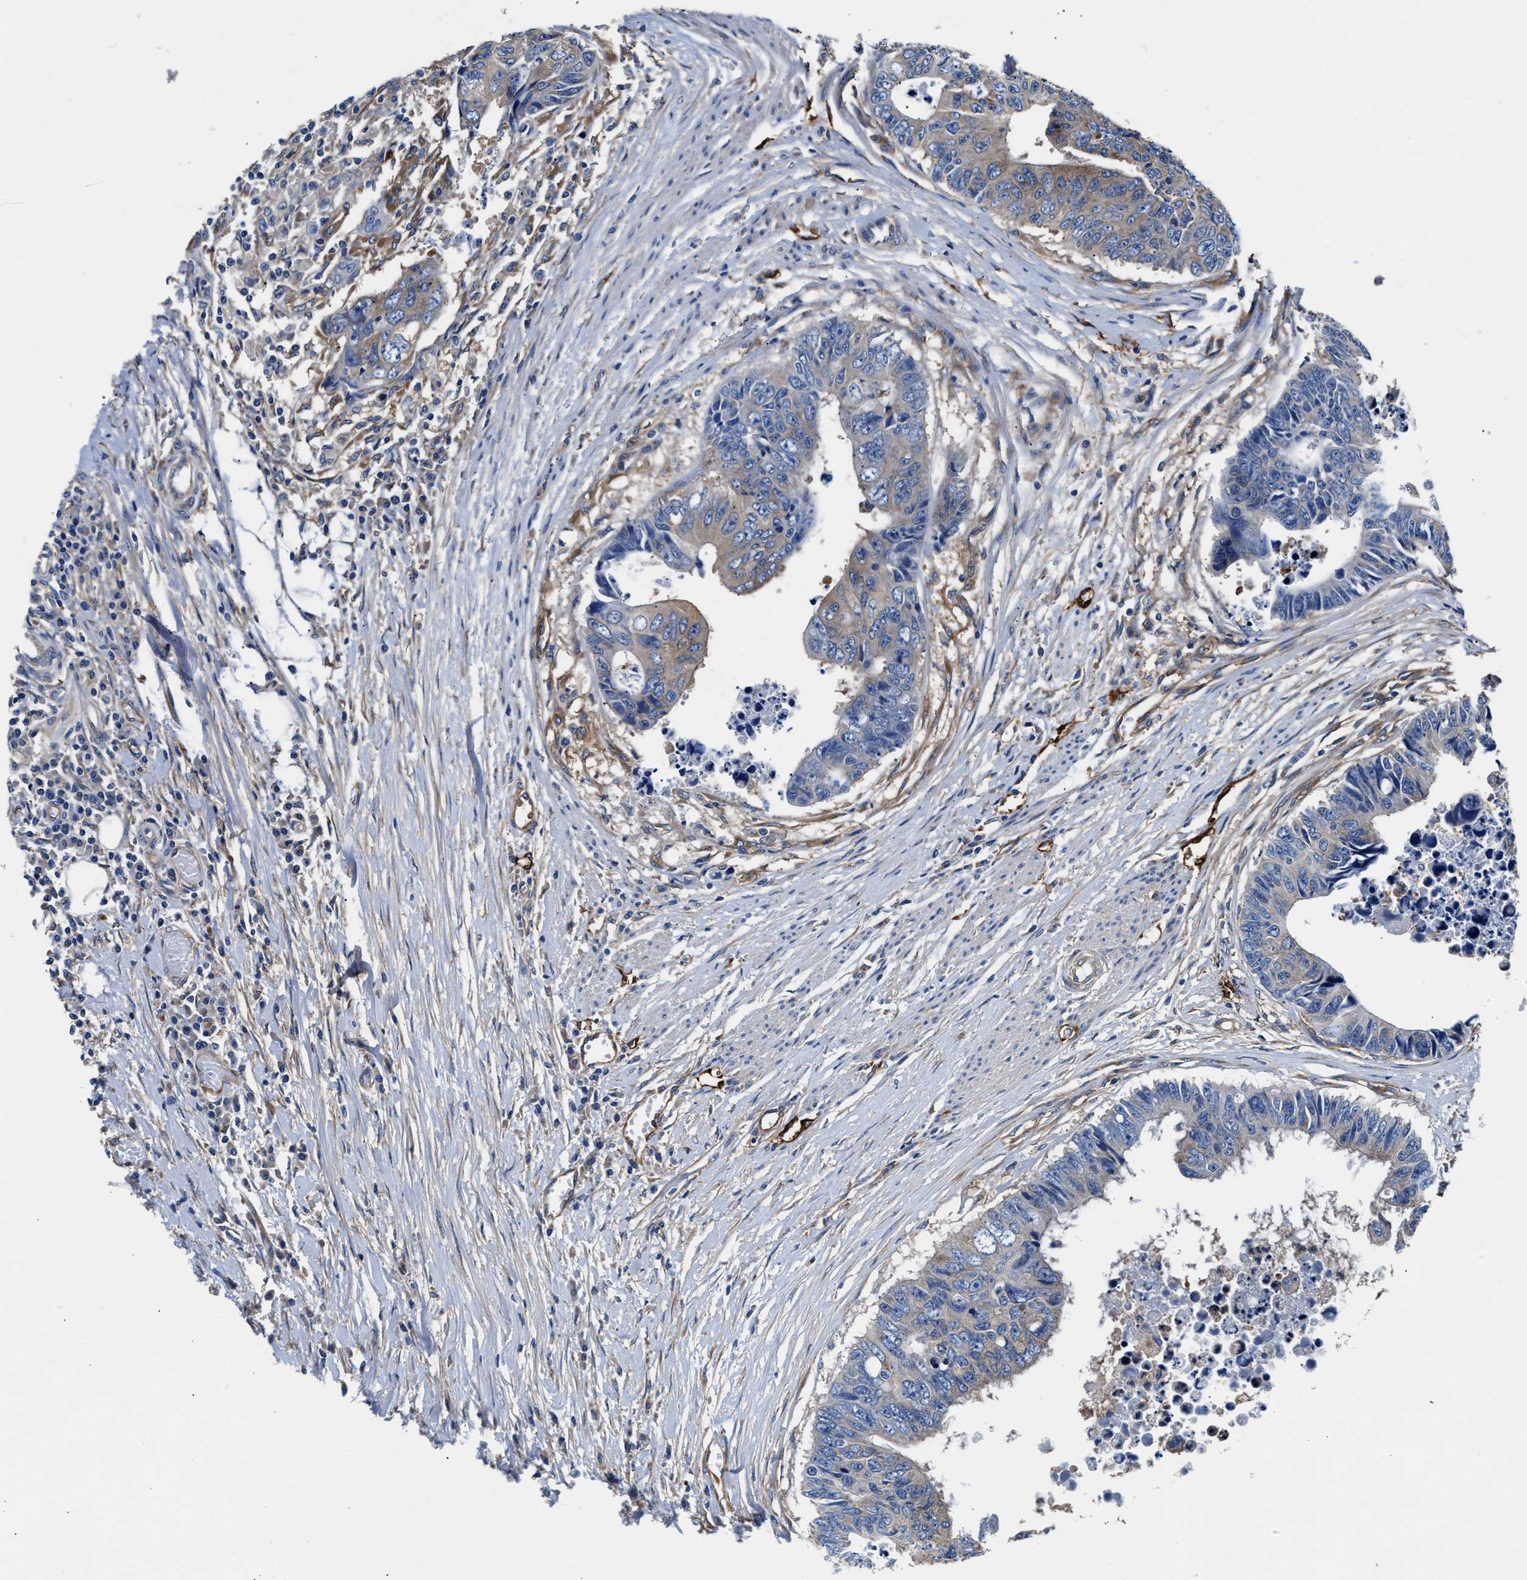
{"staining": {"intensity": "moderate", "quantity": "25%-75%", "location": "cytoplasmic/membranous"}, "tissue": "colorectal cancer", "cell_type": "Tumor cells", "image_type": "cancer", "snomed": [{"axis": "morphology", "description": "Adenocarcinoma, NOS"}, {"axis": "topography", "description": "Rectum"}], "caption": "This is an image of immunohistochemistry (IHC) staining of colorectal cancer, which shows moderate staining in the cytoplasmic/membranous of tumor cells.", "gene": "SH3GL1", "patient": {"sex": "male", "age": 84}}